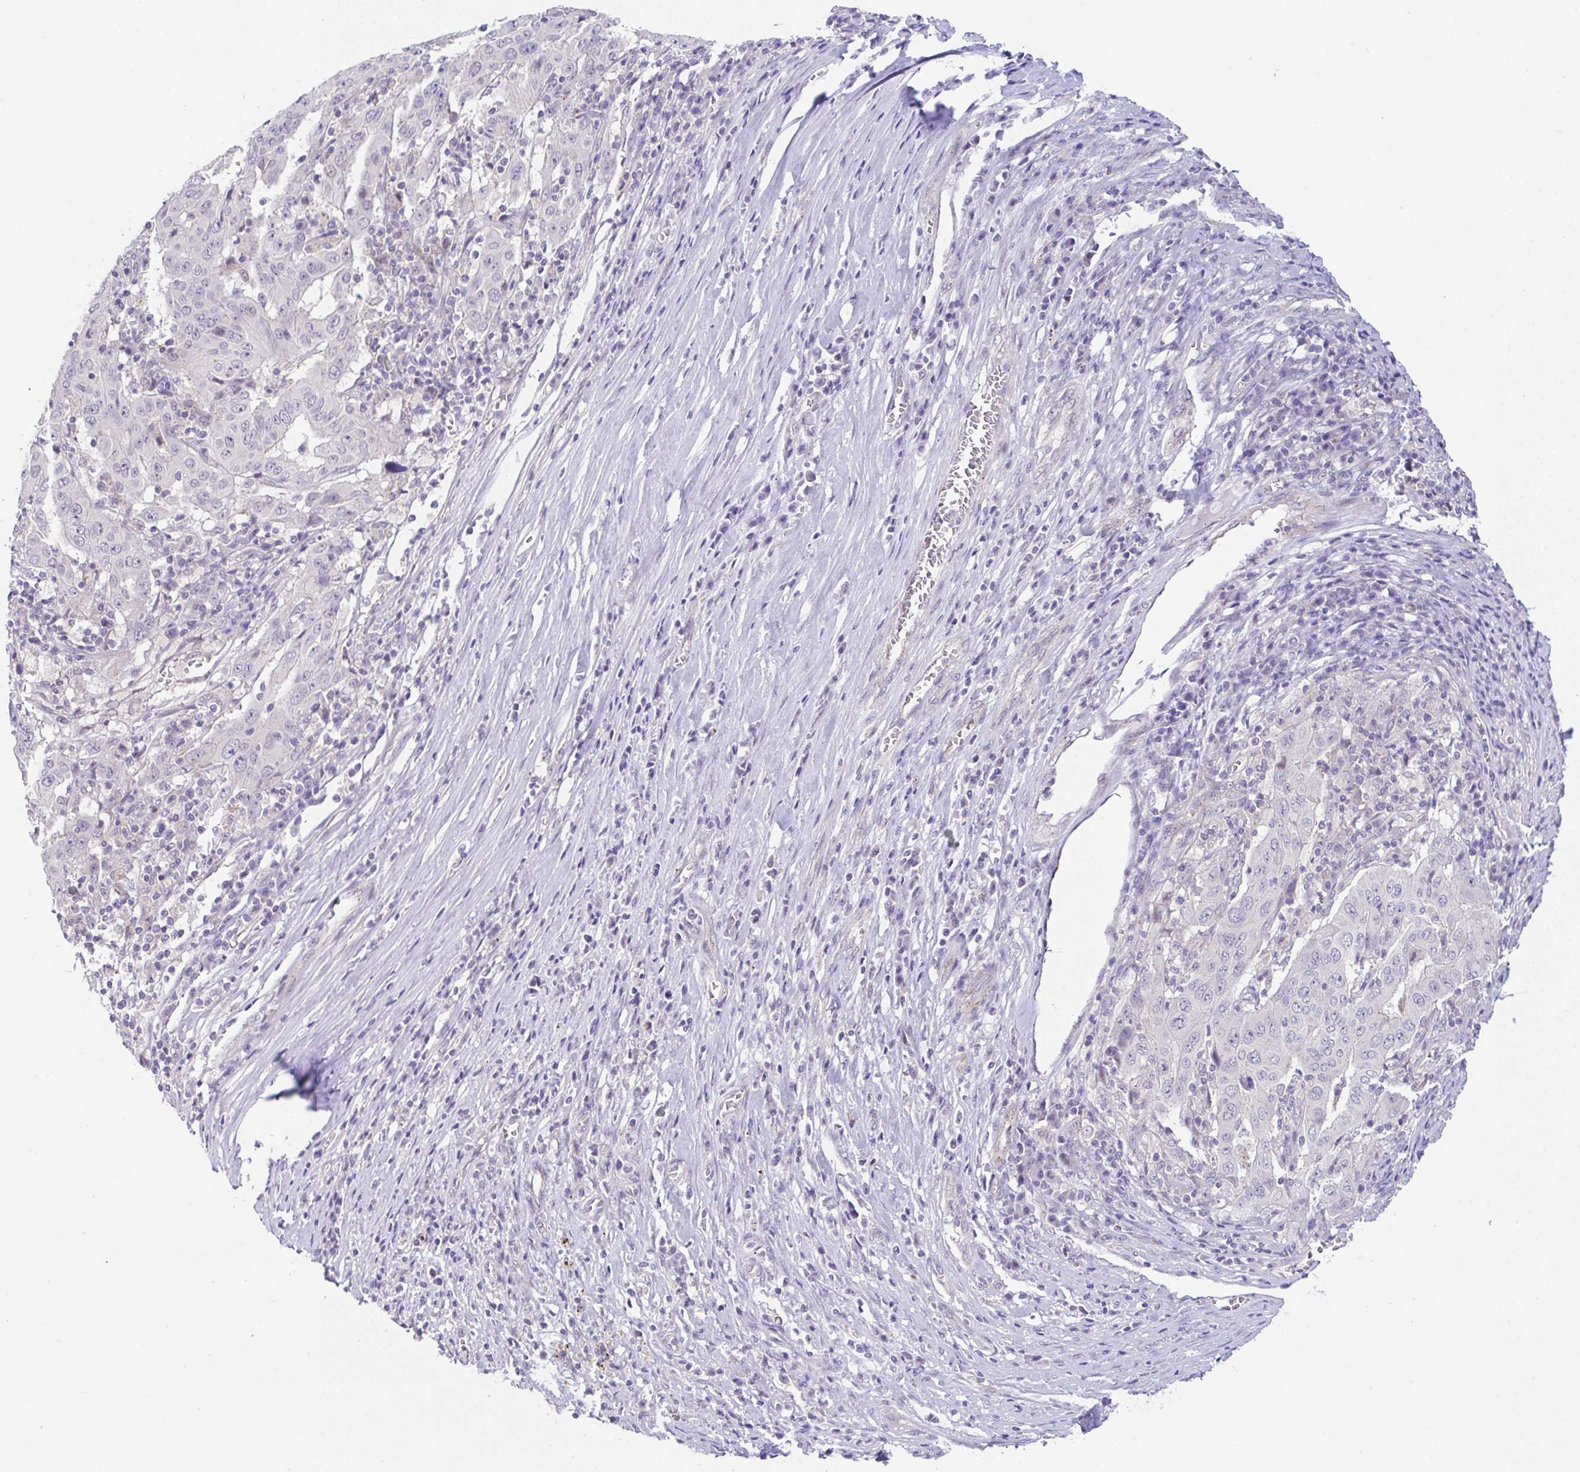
{"staining": {"intensity": "negative", "quantity": "none", "location": "none"}, "tissue": "pancreatic cancer", "cell_type": "Tumor cells", "image_type": "cancer", "snomed": [{"axis": "morphology", "description": "Adenocarcinoma, NOS"}, {"axis": "topography", "description": "Pancreas"}], "caption": "An IHC micrograph of pancreatic cancer (adenocarcinoma) is shown. There is no staining in tumor cells of pancreatic cancer (adenocarcinoma).", "gene": "CGNL1", "patient": {"sex": "male", "age": 63}}